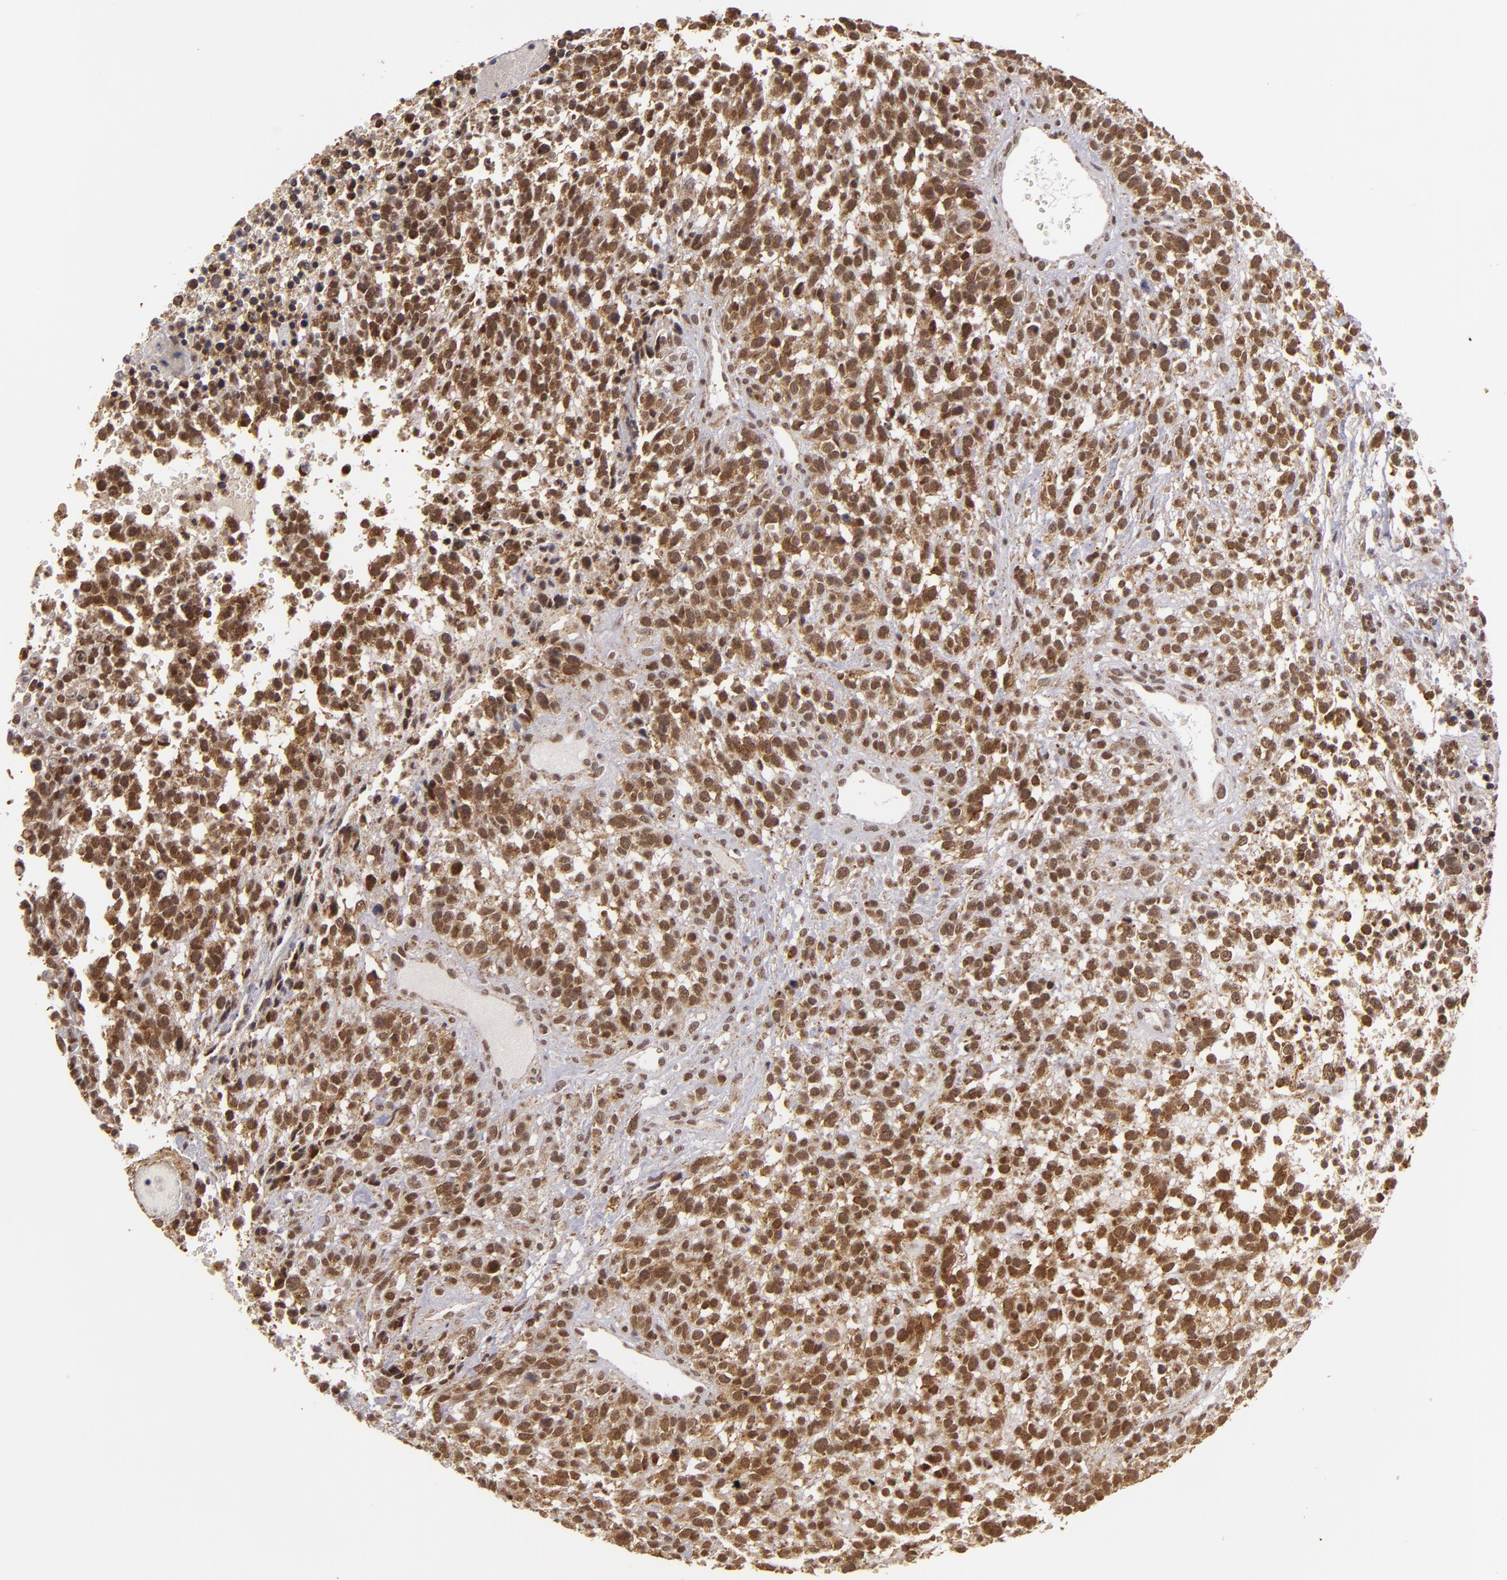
{"staining": {"intensity": "moderate", "quantity": ">75%", "location": "nuclear"}, "tissue": "glioma", "cell_type": "Tumor cells", "image_type": "cancer", "snomed": [{"axis": "morphology", "description": "Glioma, malignant, High grade"}, {"axis": "topography", "description": "Brain"}], "caption": "Immunohistochemistry (IHC) of glioma shows medium levels of moderate nuclear staining in about >75% of tumor cells. The protein of interest is stained brown, and the nuclei are stained in blue (DAB IHC with brightfield microscopy, high magnification).", "gene": "MXD1", "patient": {"sex": "male", "age": 66}}